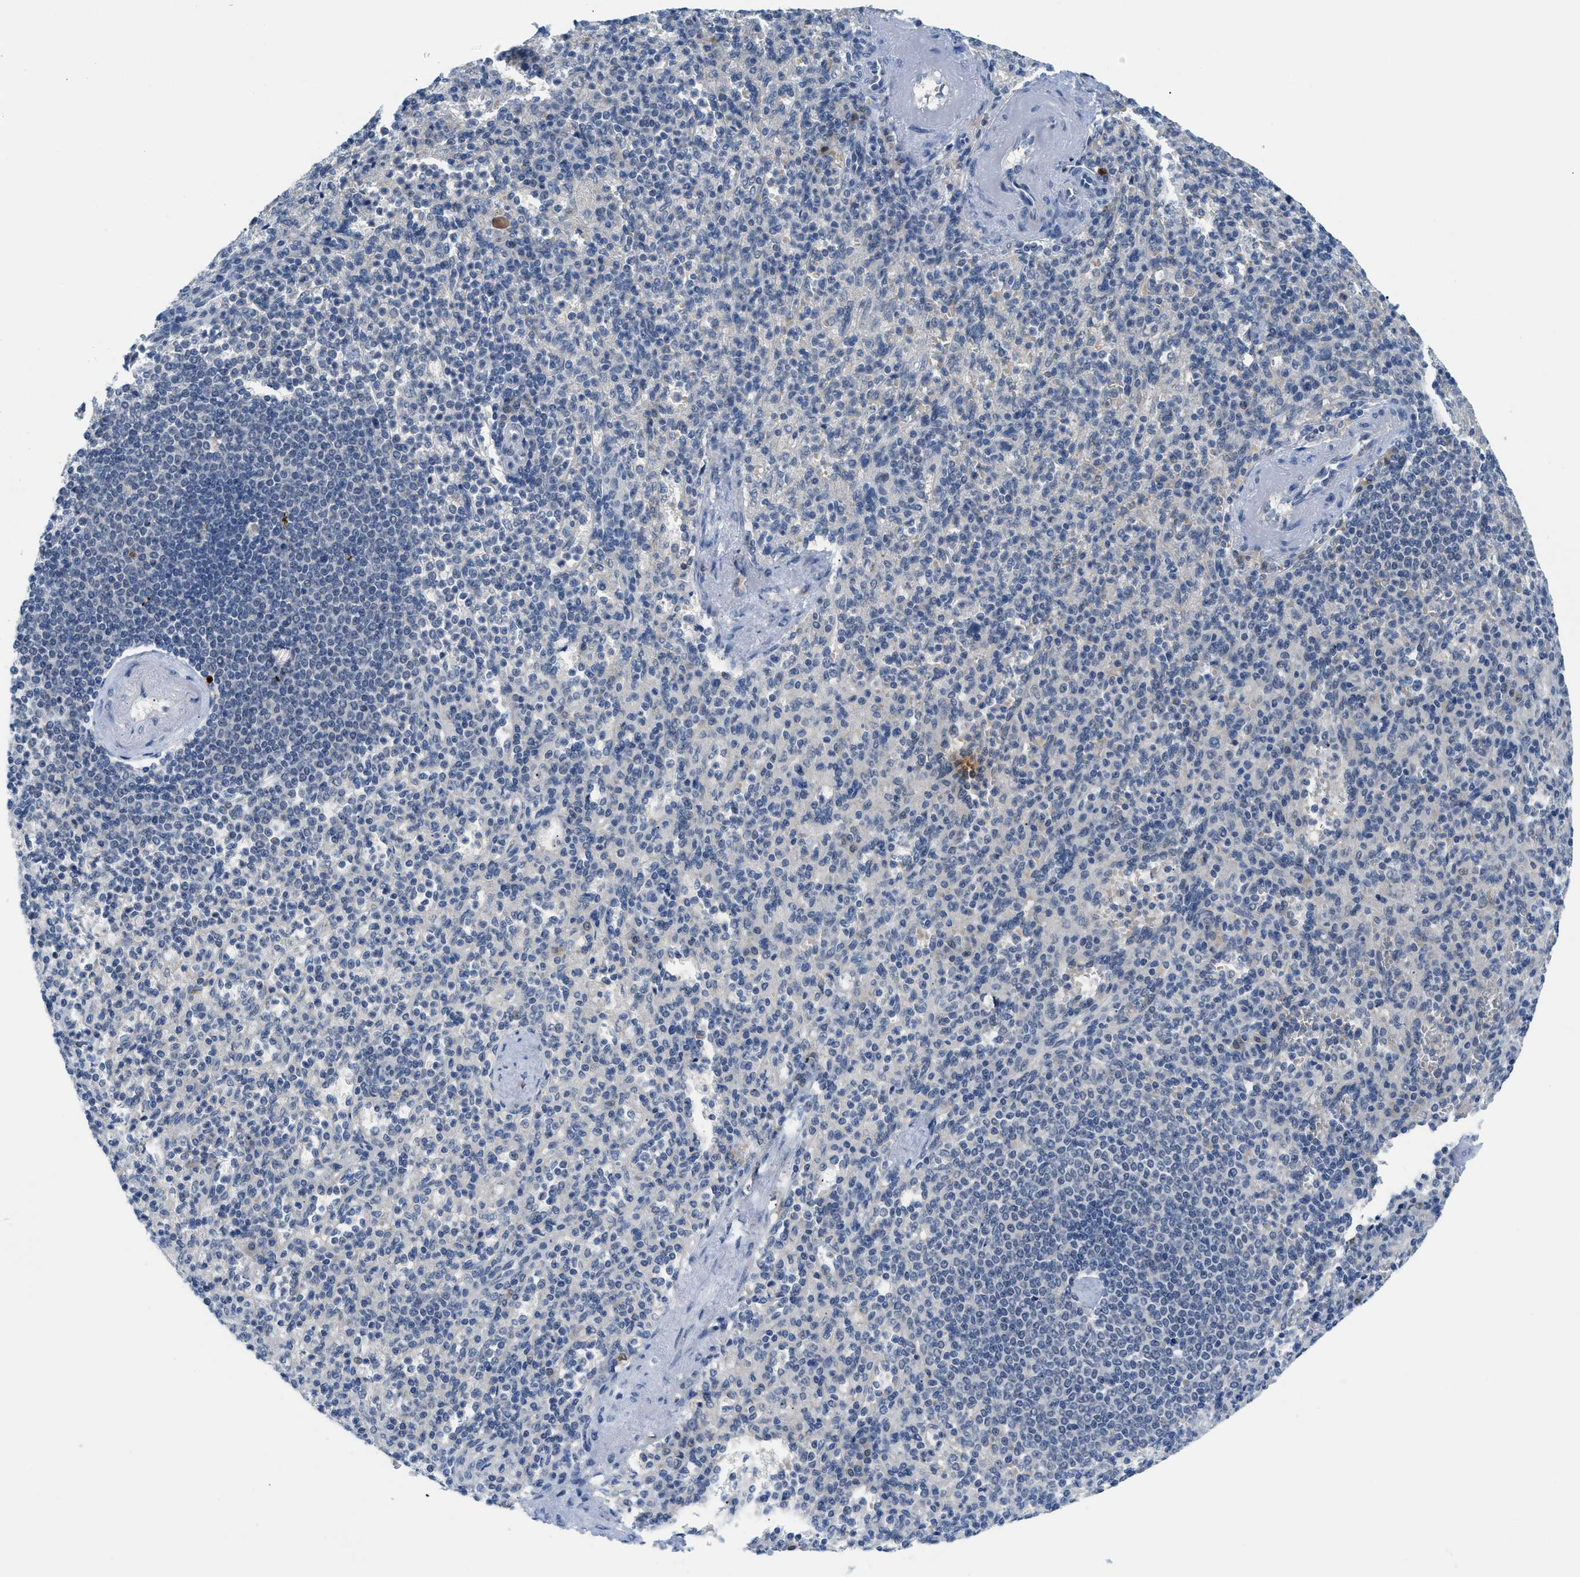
{"staining": {"intensity": "weak", "quantity": "<25%", "location": "cytoplasmic/membranous"}, "tissue": "spleen", "cell_type": "Cells in red pulp", "image_type": "normal", "snomed": [{"axis": "morphology", "description": "Normal tissue, NOS"}, {"axis": "topography", "description": "Spleen"}], "caption": "The immunohistochemistry histopathology image has no significant staining in cells in red pulp of spleen.", "gene": "PSAT1", "patient": {"sex": "female", "age": 74}}